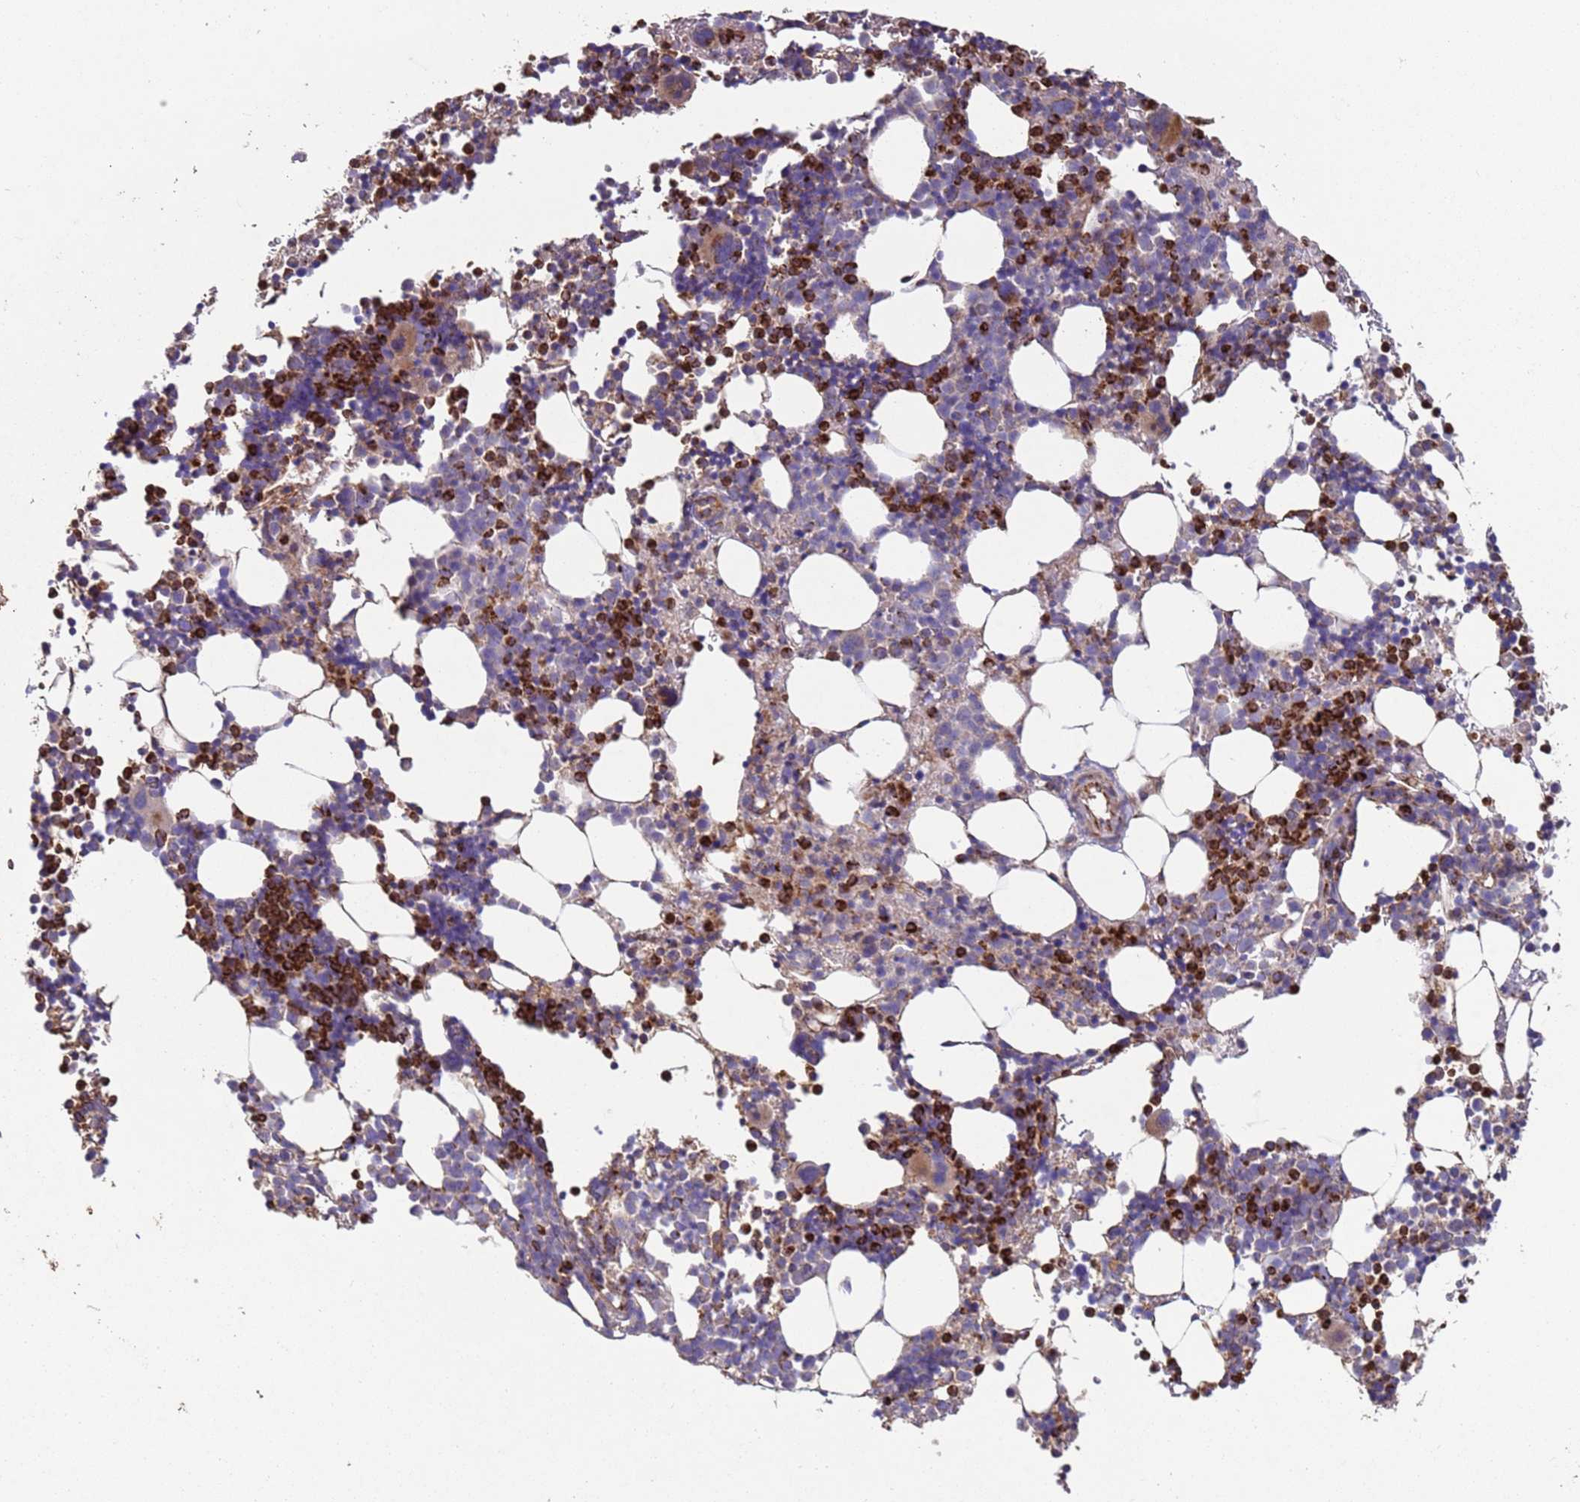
{"staining": {"intensity": "strong", "quantity": "<25%", "location": "cytoplasmic/membranous"}, "tissue": "bone marrow", "cell_type": "Hematopoietic cells", "image_type": "normal", "snomed": [{"axis": "morphology", "description": "Normal tissue, NOS"}, {"axis": "topography", "description": "Bone marrow"}], "caption": "A brown stain shows strong cytoplasmic/membranous staining of a protein in hematopoietic cells of normal bone marrow.", "gene": "FBXO33", "patient": {"sex": "male", "age": 15}}